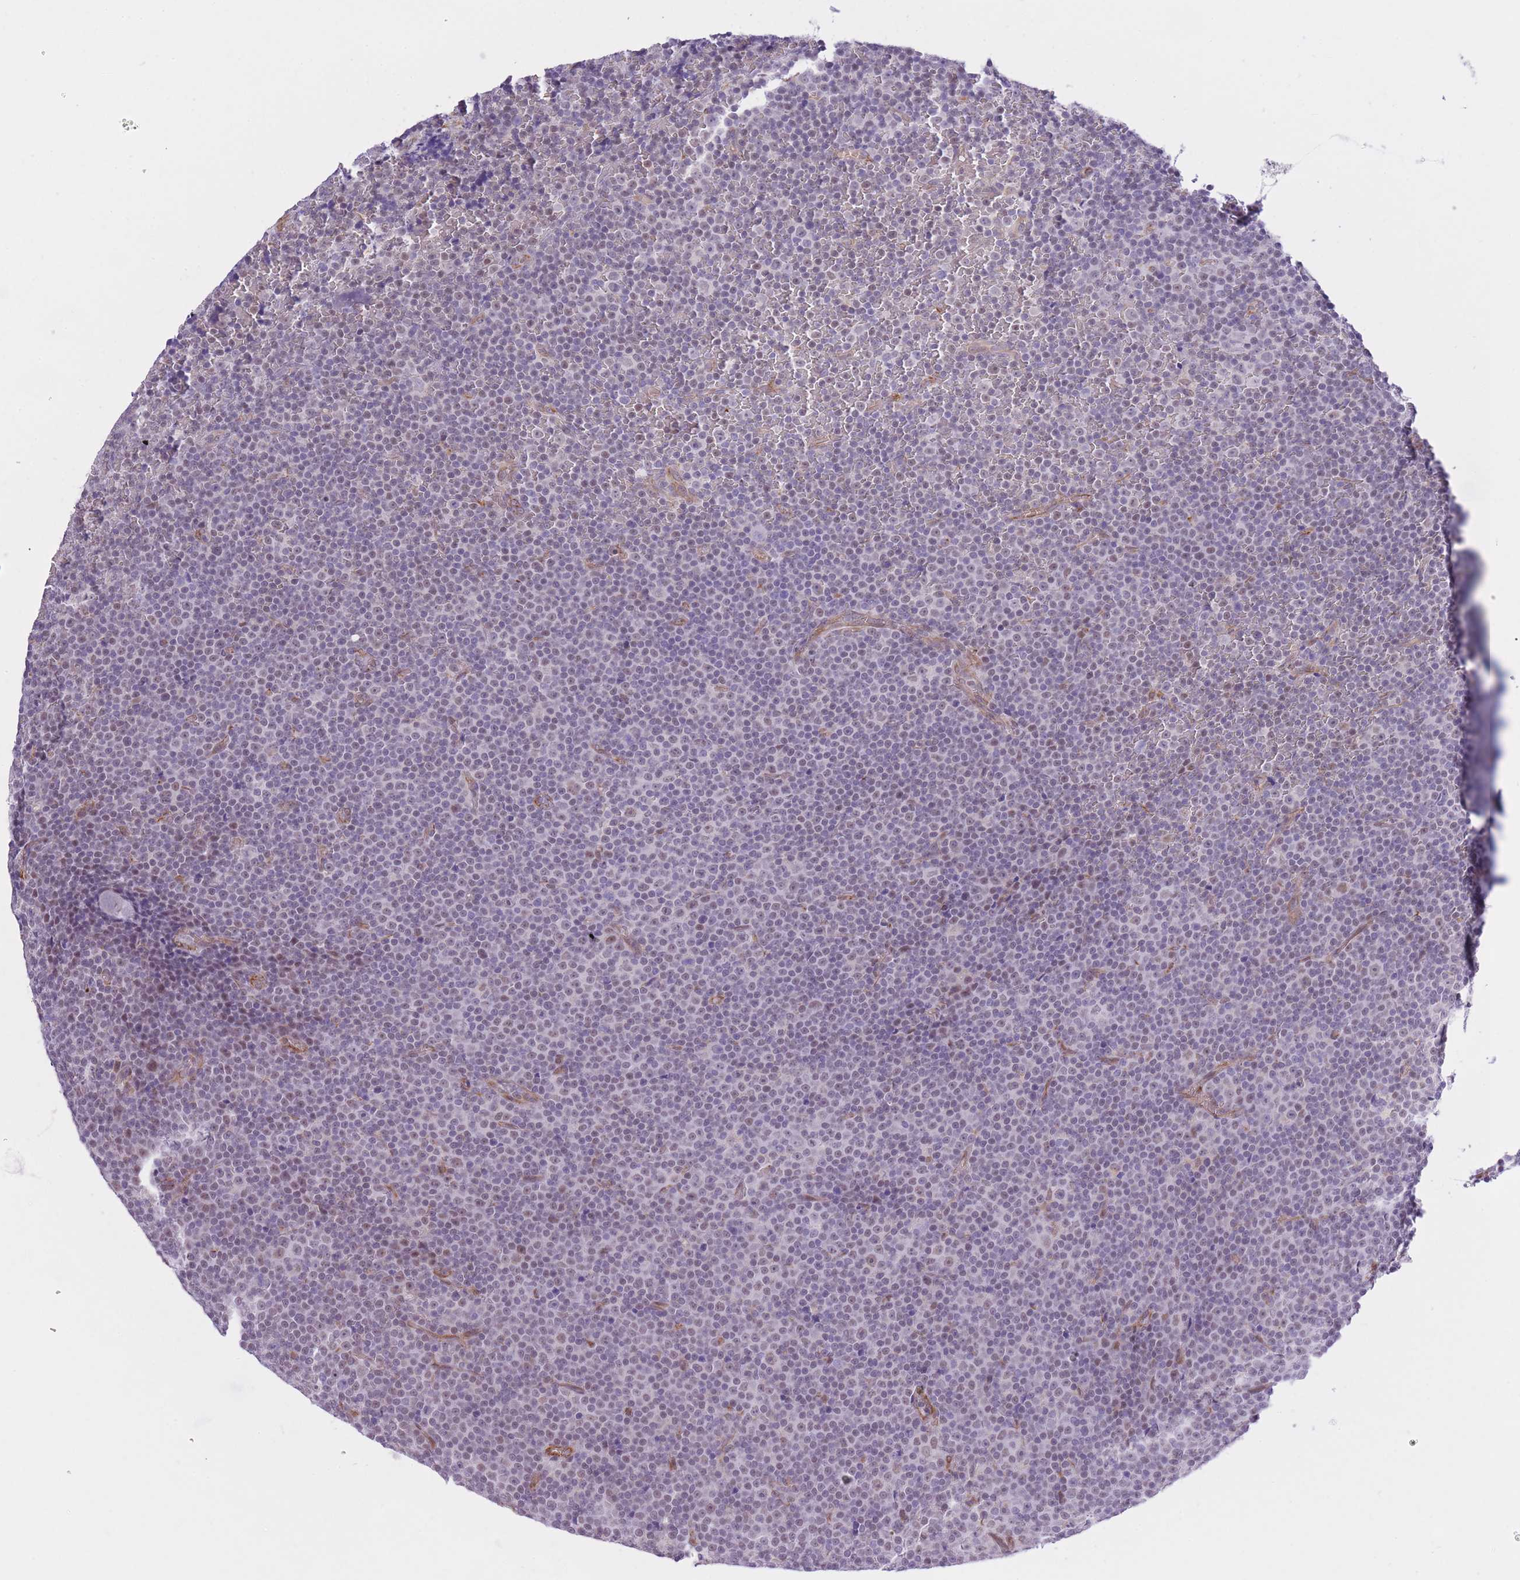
{"staining": {"intensity": "weak", "quantity": "25%-75%", "location": "nuclear"}, "tissue": "lymphoma", "cell_type": "Tumor cells", "image_type": "cancer", "snomed": [{"axis": "morphology", "description": "Malignant lymphoma, non-Hodgkin's type, Low grade"}, {"axis": "topography", "description": "Lymph node"}], "caption": "A high-resolution photomicrograph shows immunohistochemistry staining of malignant lymphoma, non-Hodgkin's type (low-grade), which exhibits weak nuclear staining in about 25%-75% of tumor cells.", "gene": "MEIOSIN", "patient": {"sex": "female", "age": 67}}